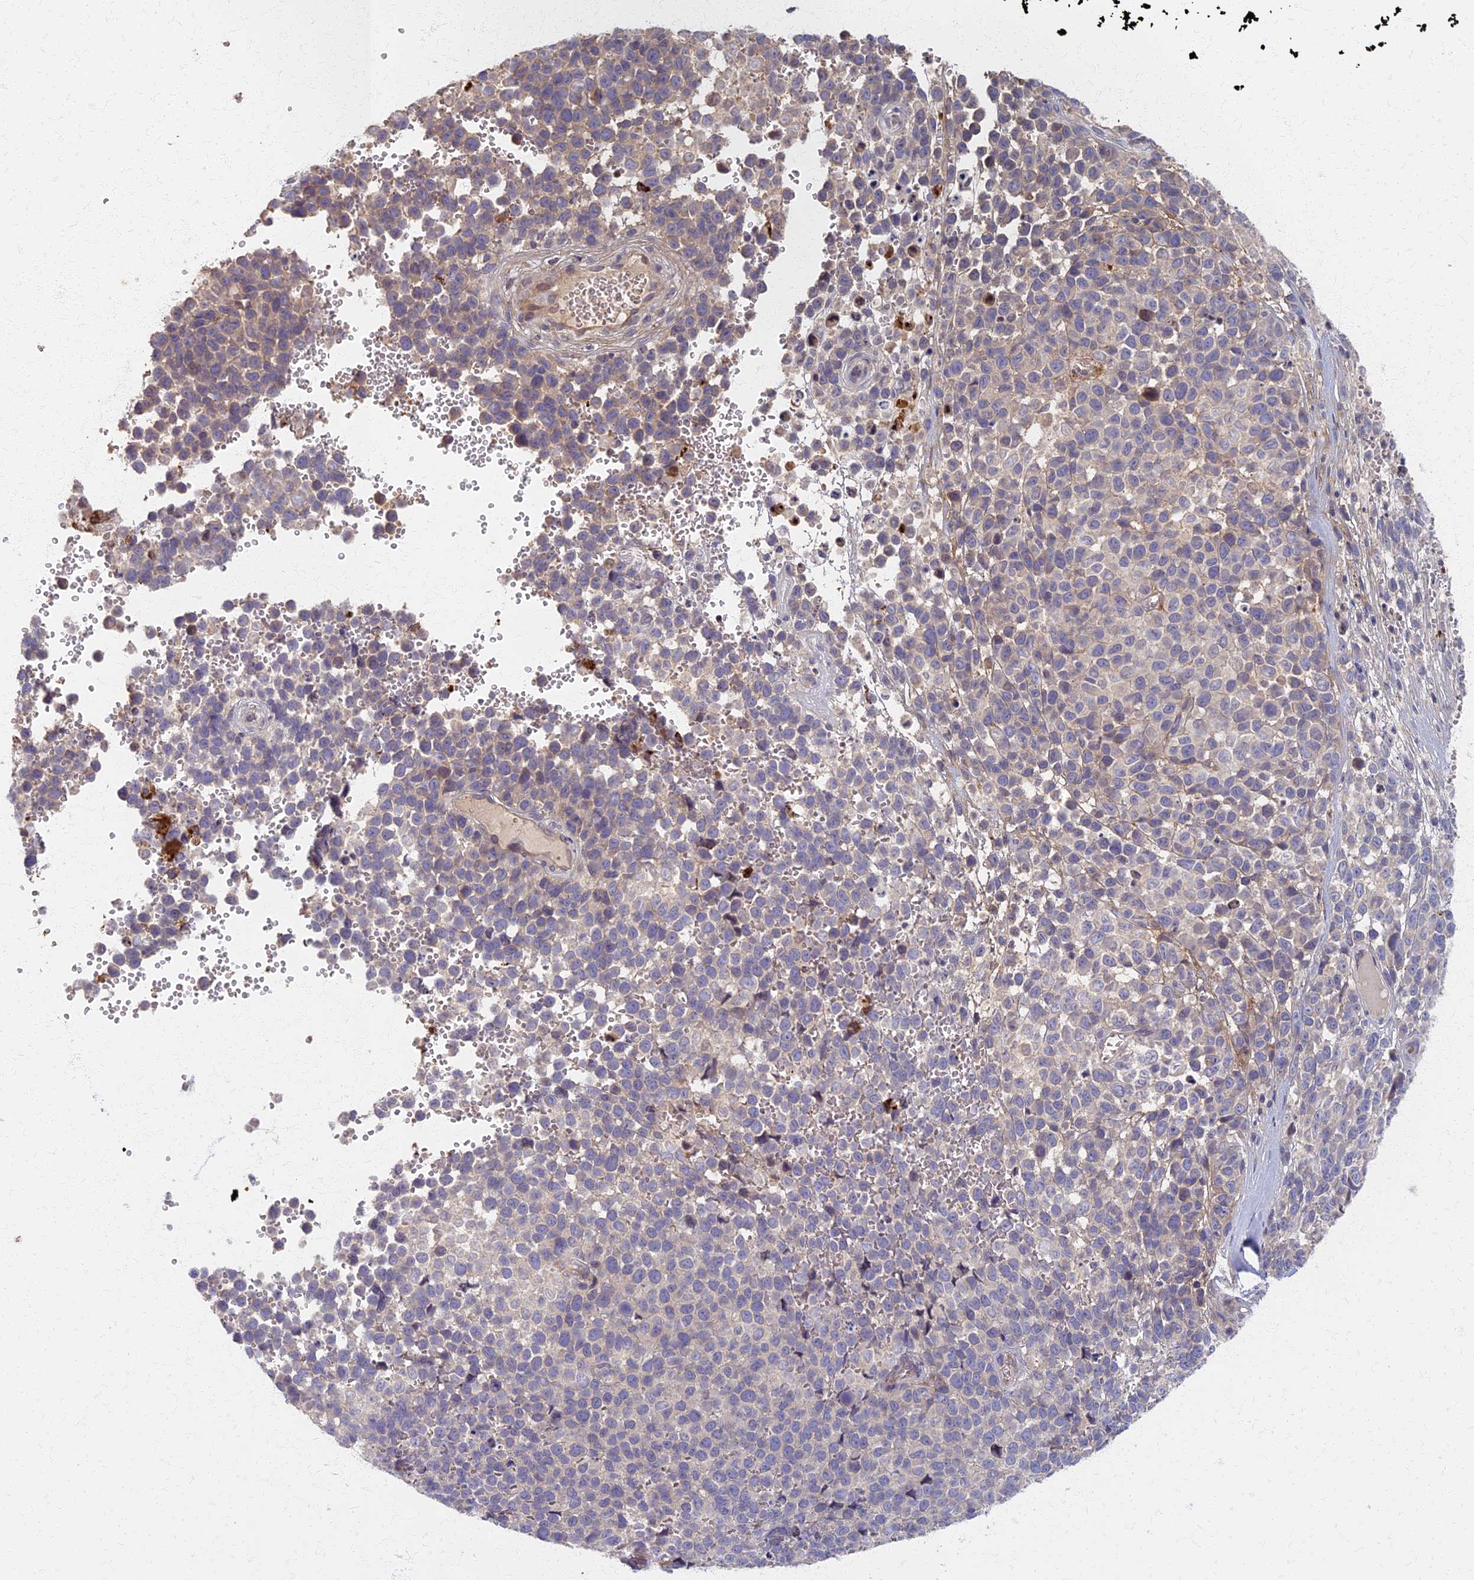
{"staining": {"intensity": "negative", "quantity": "none", "location": "none"}, "tissue": "melanoma", "cell_type": "Tumor cells", "image_type": "cancer", "snomed": [{"axis": "morphology", "description": "Malignant melanoma, NOS"}, {"axis": "topography", "description": "Nose, NOS"}], "caption": "Immunohistochemical staining of malignant melanoma shows no significant expression in tumor cells. The staining is performed using DAB (3,3'-diaminobenzidine) brown chromogen with nuclei counter-stained in using hematoxylin.", "gene": "AP4E1", "patient": {"sex": "female", "age": 48}}